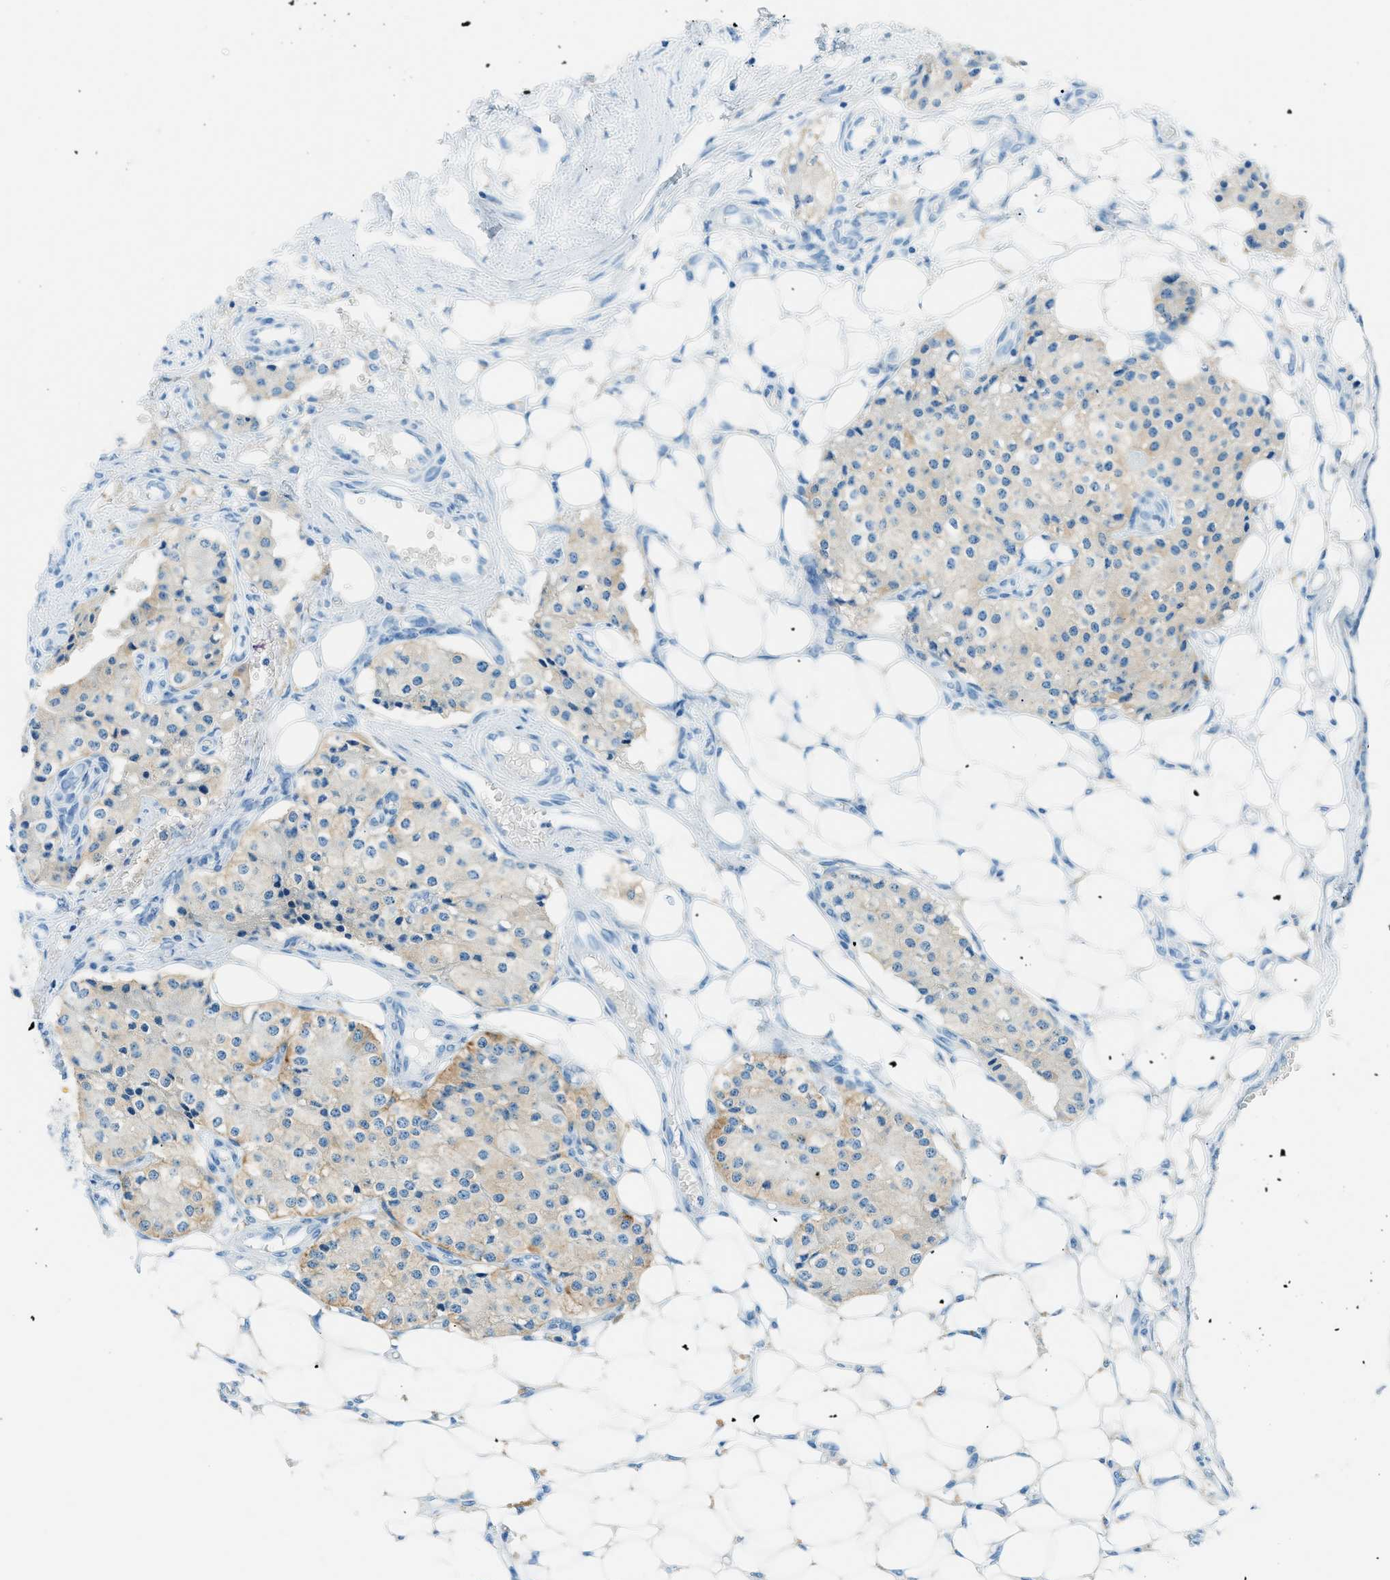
{"staining": {"intensity": "weak", "quantity": "<25%", "location": "cytoplasmic/membranous"}, "tissue": "carcinoid", "cell_type": "Tumor cells", "image_type": "cancer", "snomed": [{"axis": "morphology", "description": "Carcinoid, malignant, NOS"}, {"axis": "topography", "description": "Colon"}], "caption": "Histopathology image shows no significant protein staining in tumor cells of carcinoid (malignant).", "gene": "C21orf62", "patient": {"sex": "female", "age": 52}}